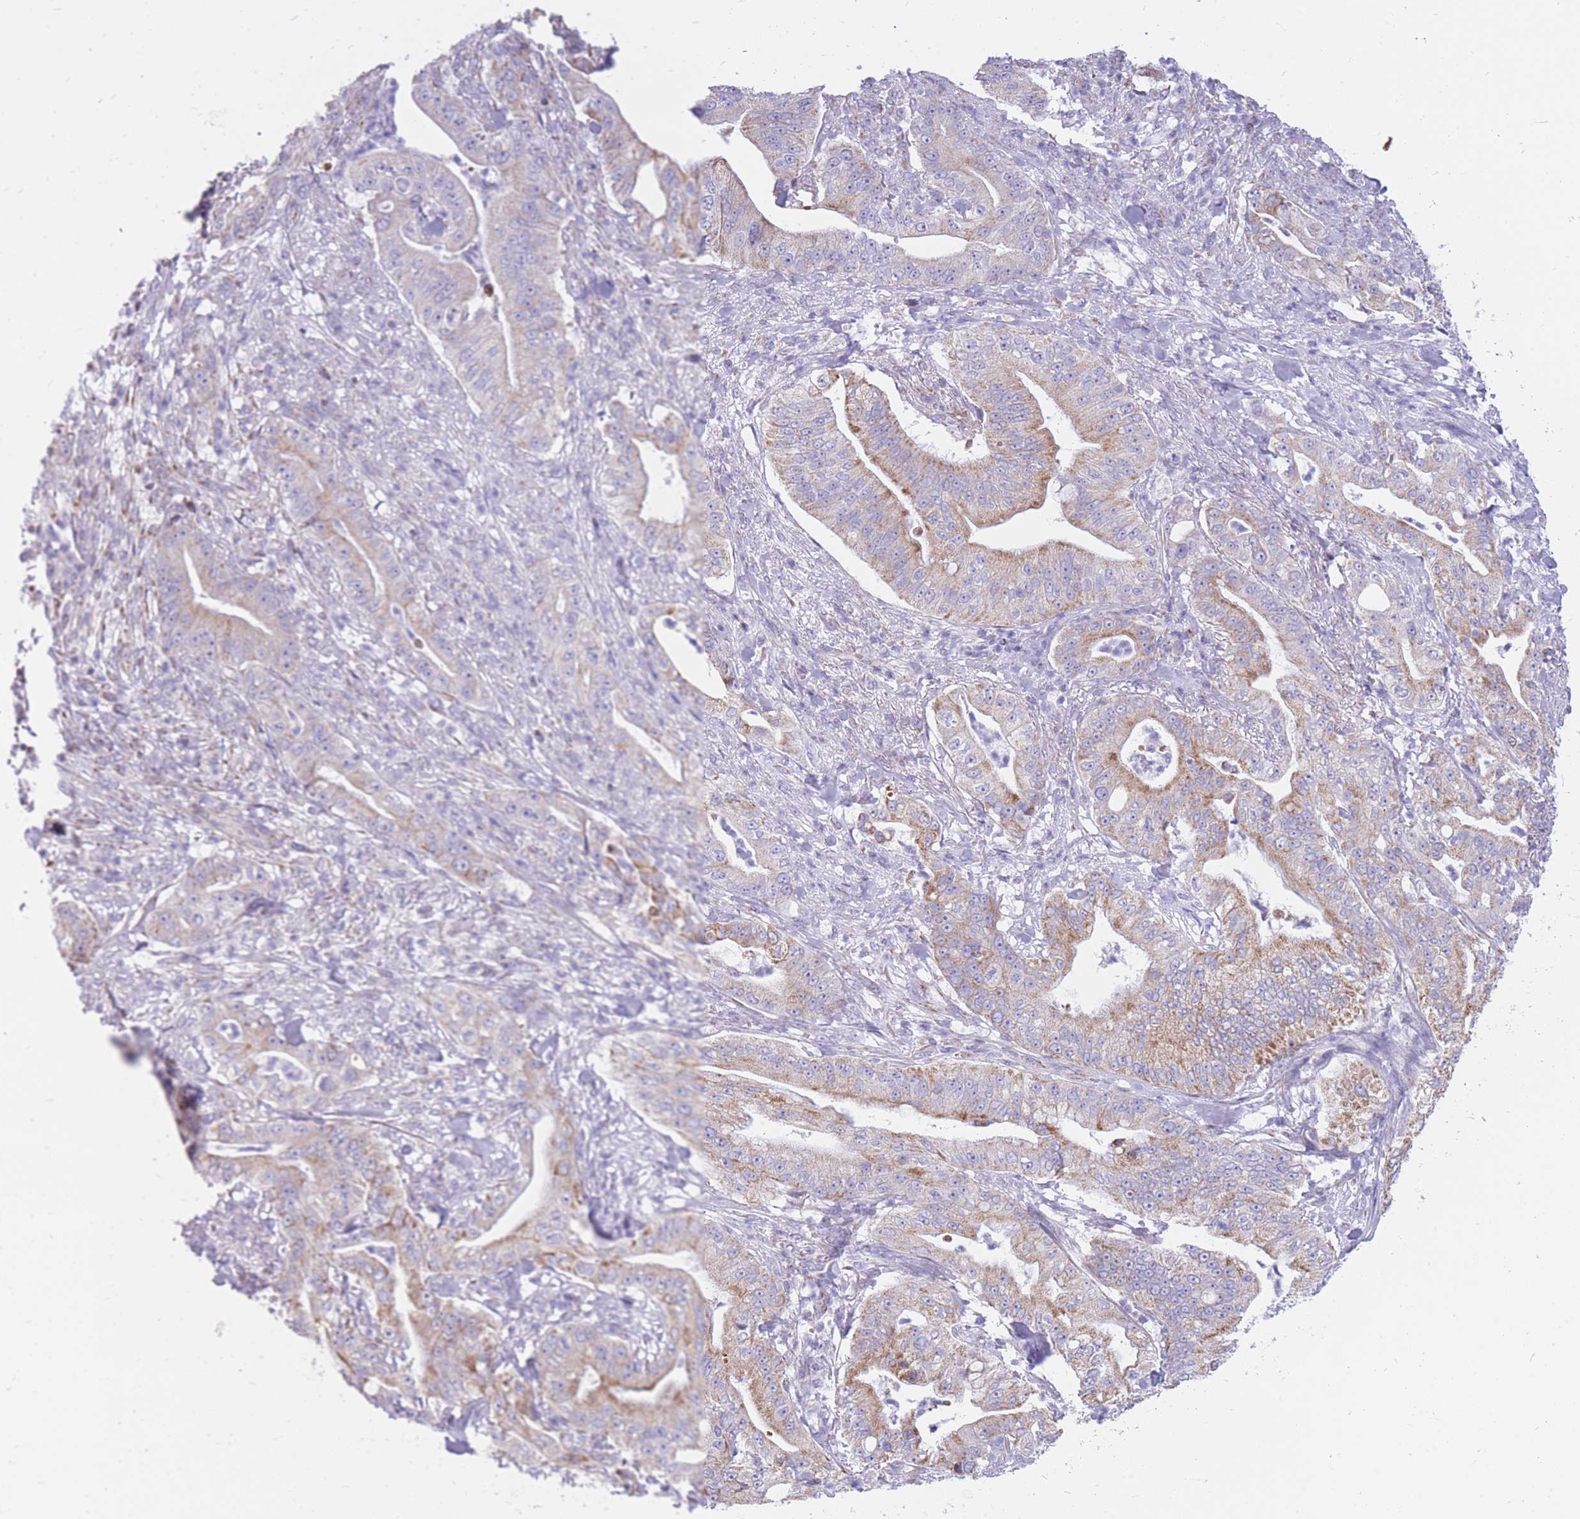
{"staining": {"intensity": "weak", "quantity": "25%-75%", "location": "cytoplasmic/membranous"}, "tissue": "pancreatic cancer", "cell_type": "Tumor cells", "image_type": "cancer", "snomed": [{"axis": "morphology", "description": "Adenocarcinoma, NOS"}, {"axis": "topography", "description": "Pancreas"}], "caption": "Protein staining demonstrates weak cytoplasmic/membranous positivity in approximately 25%-75% of tumor cells in pancreatic cancer (adenocarcinoma).", "gene": "PCSK1", "patient": {"sex": "male", "age": 71}}